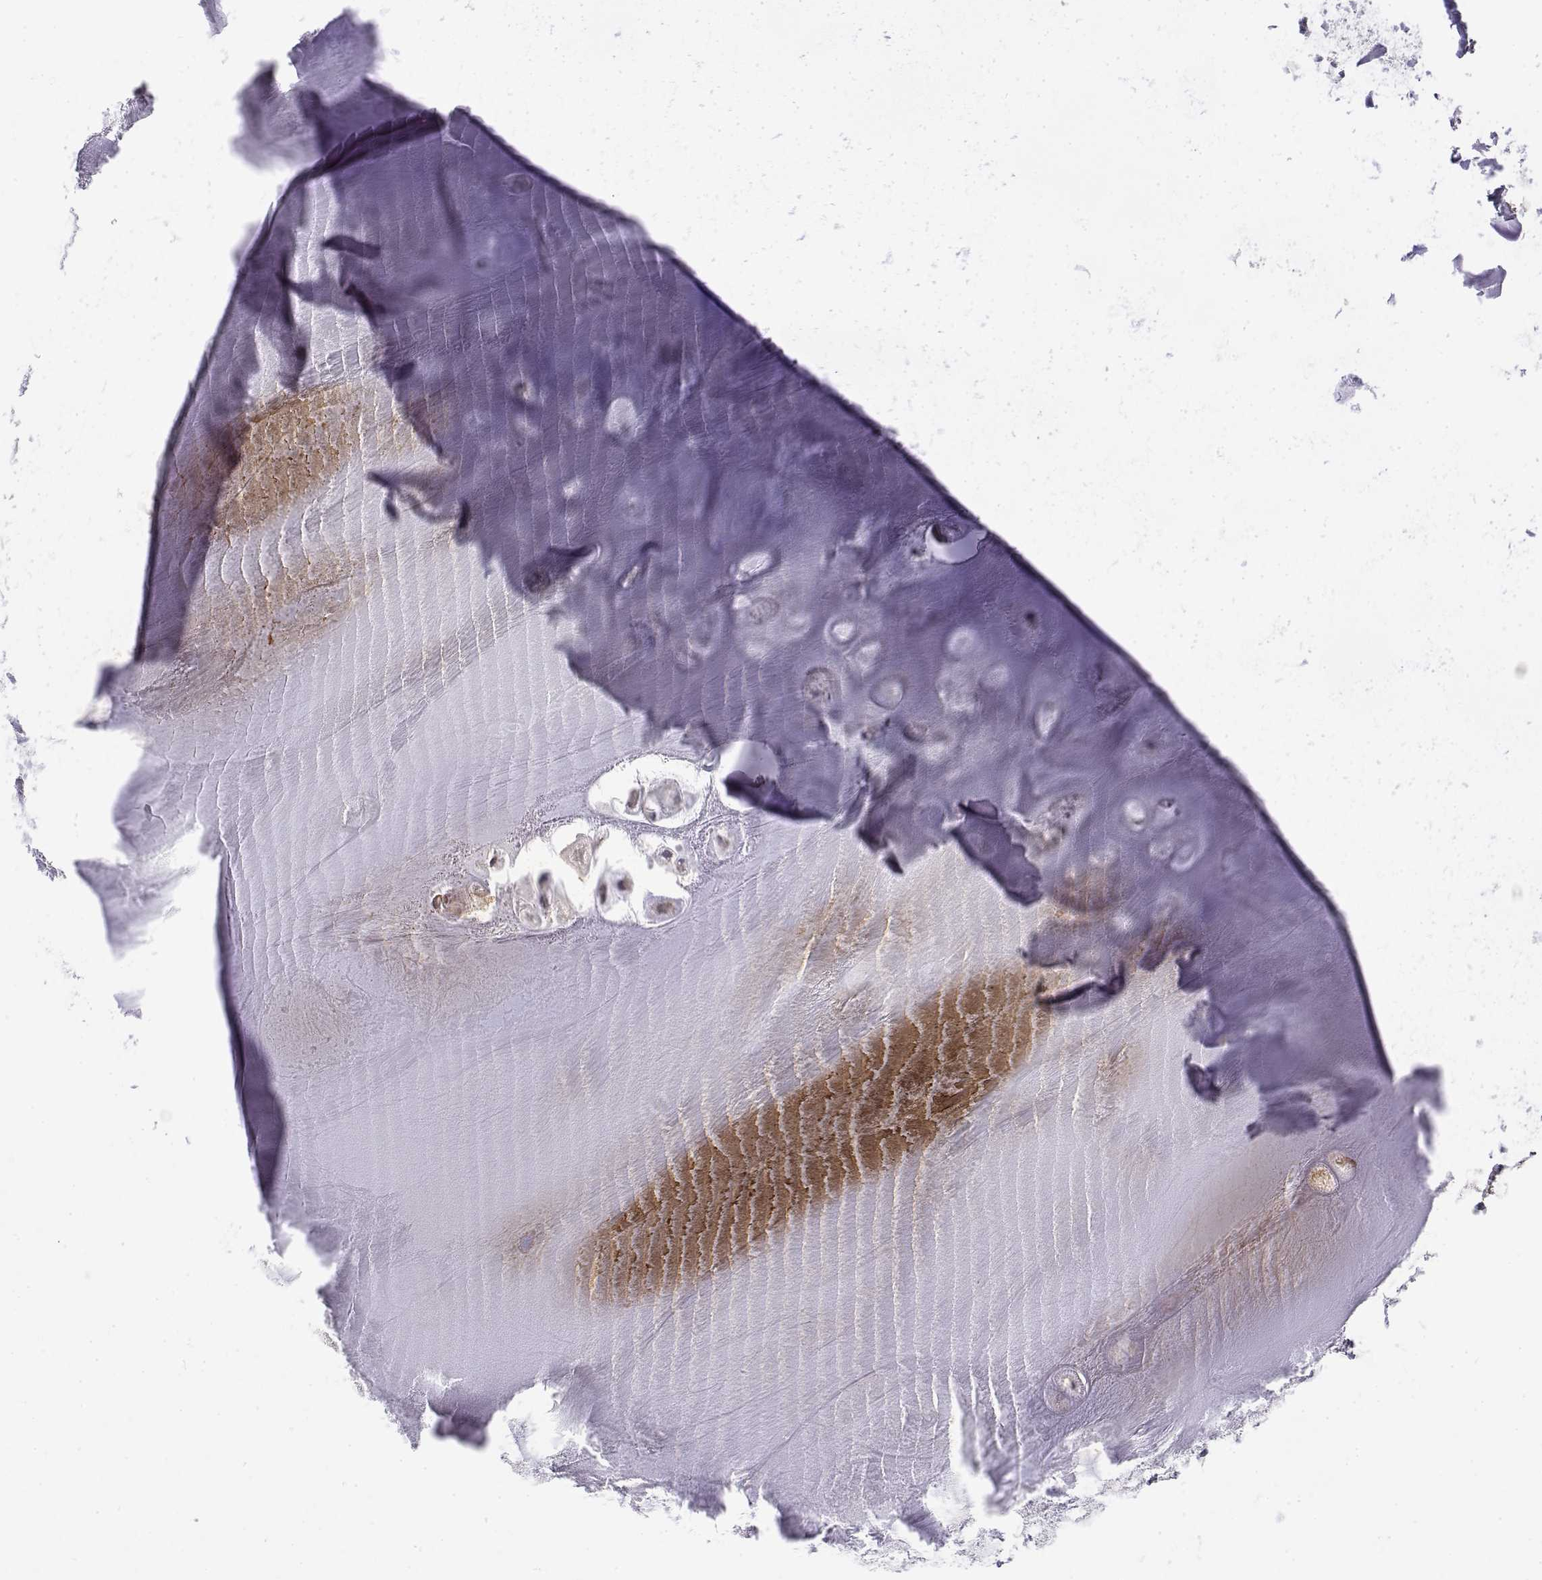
{"staining": {"intensity": "negative", "quantity": "none", "location": "none"}, "tissue": "adipose tissue", "cell_type": "Adipocytes", "image_type": "normal", "snomed": [{"axis": "morphology", "description": "Normal tissue, NOS"}, {"axis": "morphology", "description": "Squamous cell carcinoma, NOS"}, {"axis": "topography", "description": "Cartilage tissue"}, {"axis": "topography", "description": "Bronchus"}, {"axis": "topography", "description": "Lung"}], "caption": "Adipose tissue stained for a protein using IHC reveals no positivity adipocytes.", "gene": "GGACT", "patient": {"sex": "male", "age": 66}}